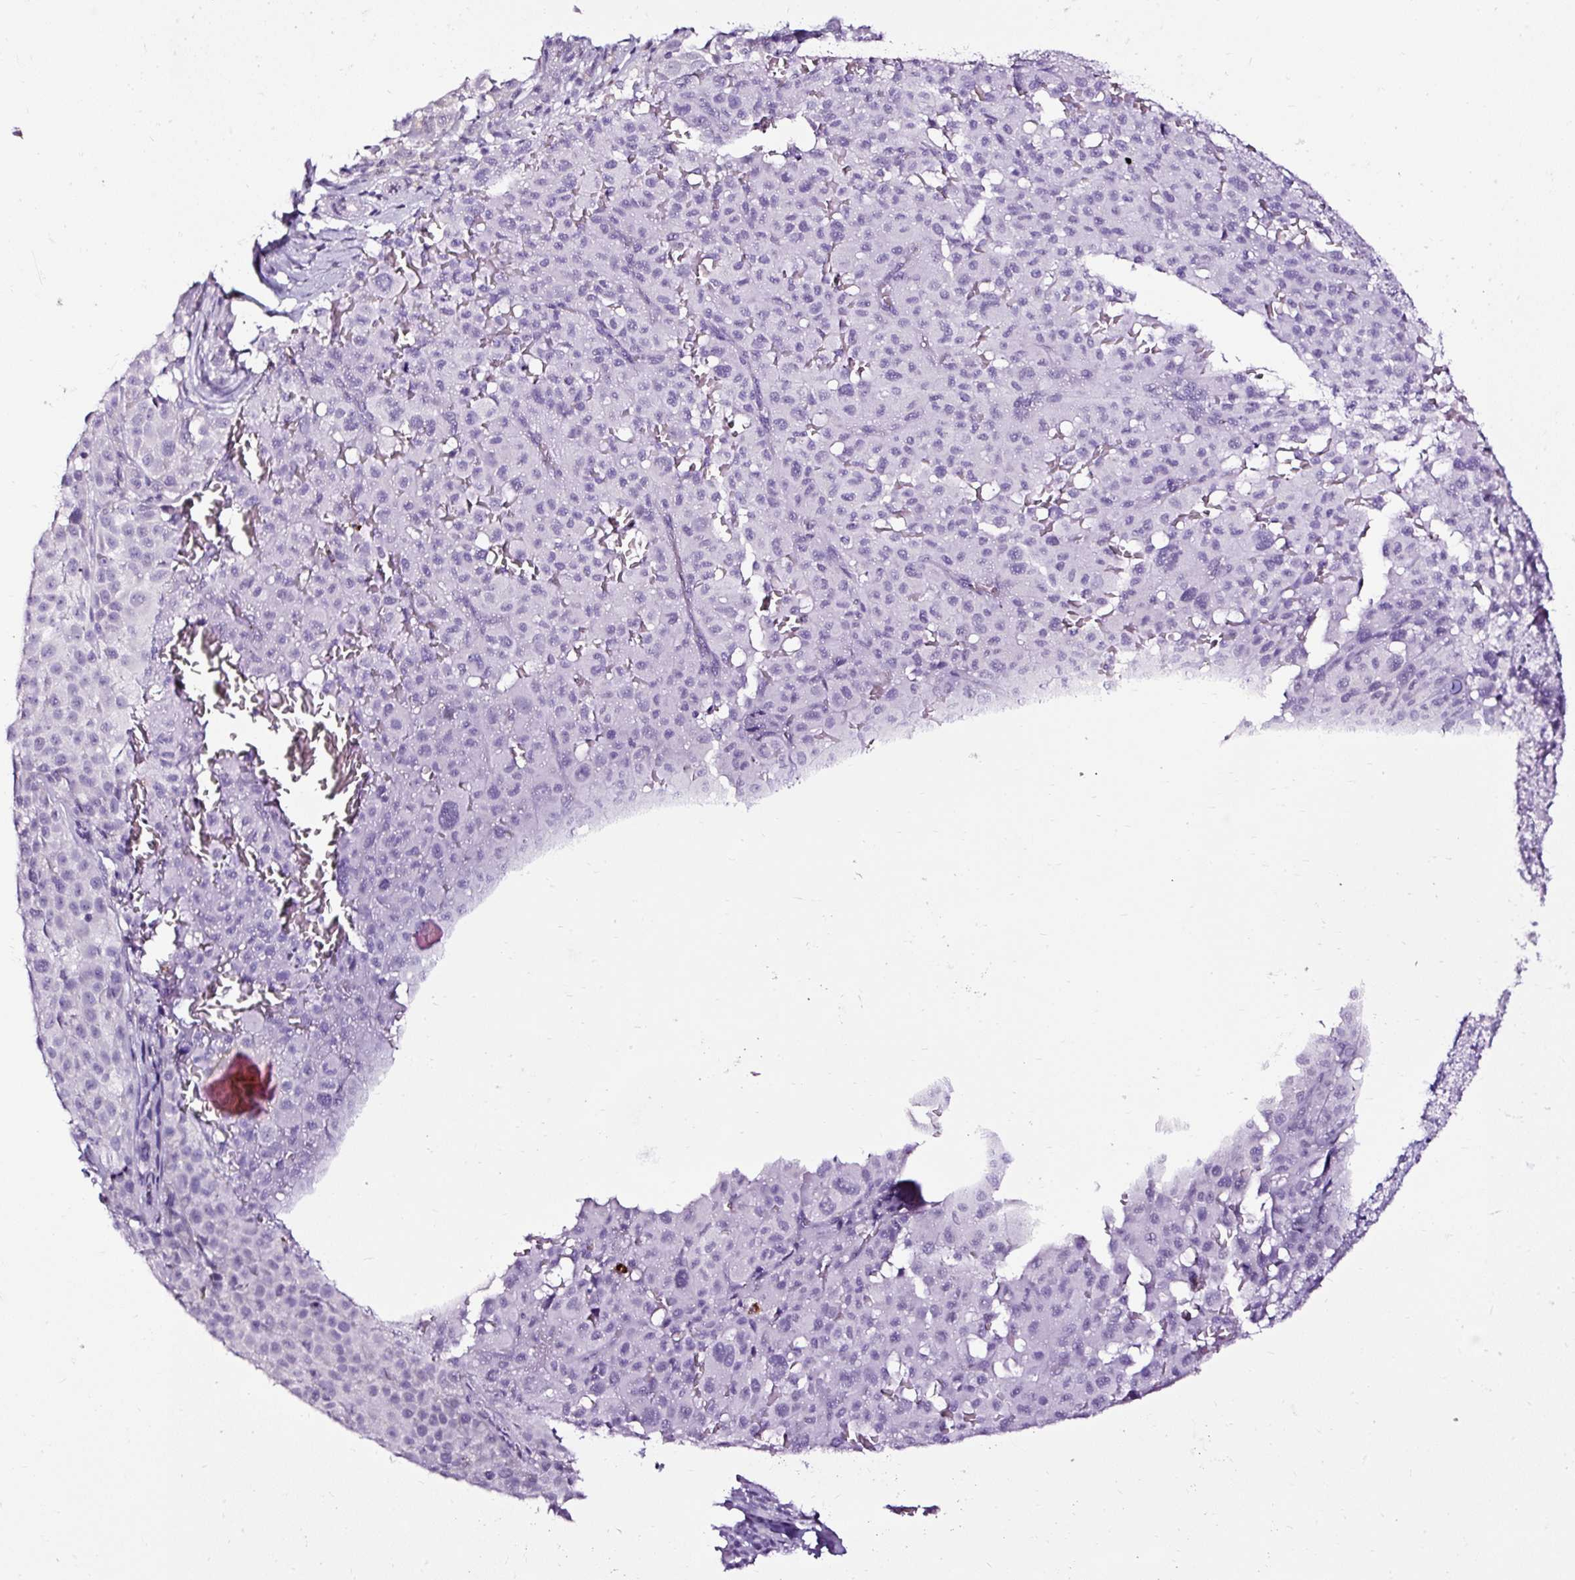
{"staining": {"intensity": "negative", "quantity": "none", "location": "none"}, "tissue": "melanoma", "cell_type": "Tumor cells", "image_type": "cancer", "snomed": [{"axis": "morphology", "description": "Malignant melanoma, NOS"}, {"axis": "topography", "description": "Skin"}], "caption": "Immunohistochemistry (IHC) image of melanoma stained for a protein (brown), which demonstrates no expression in tumor cells.", "gene": "SLC7A8", "patient": {"sex": "female", "age": 74}}